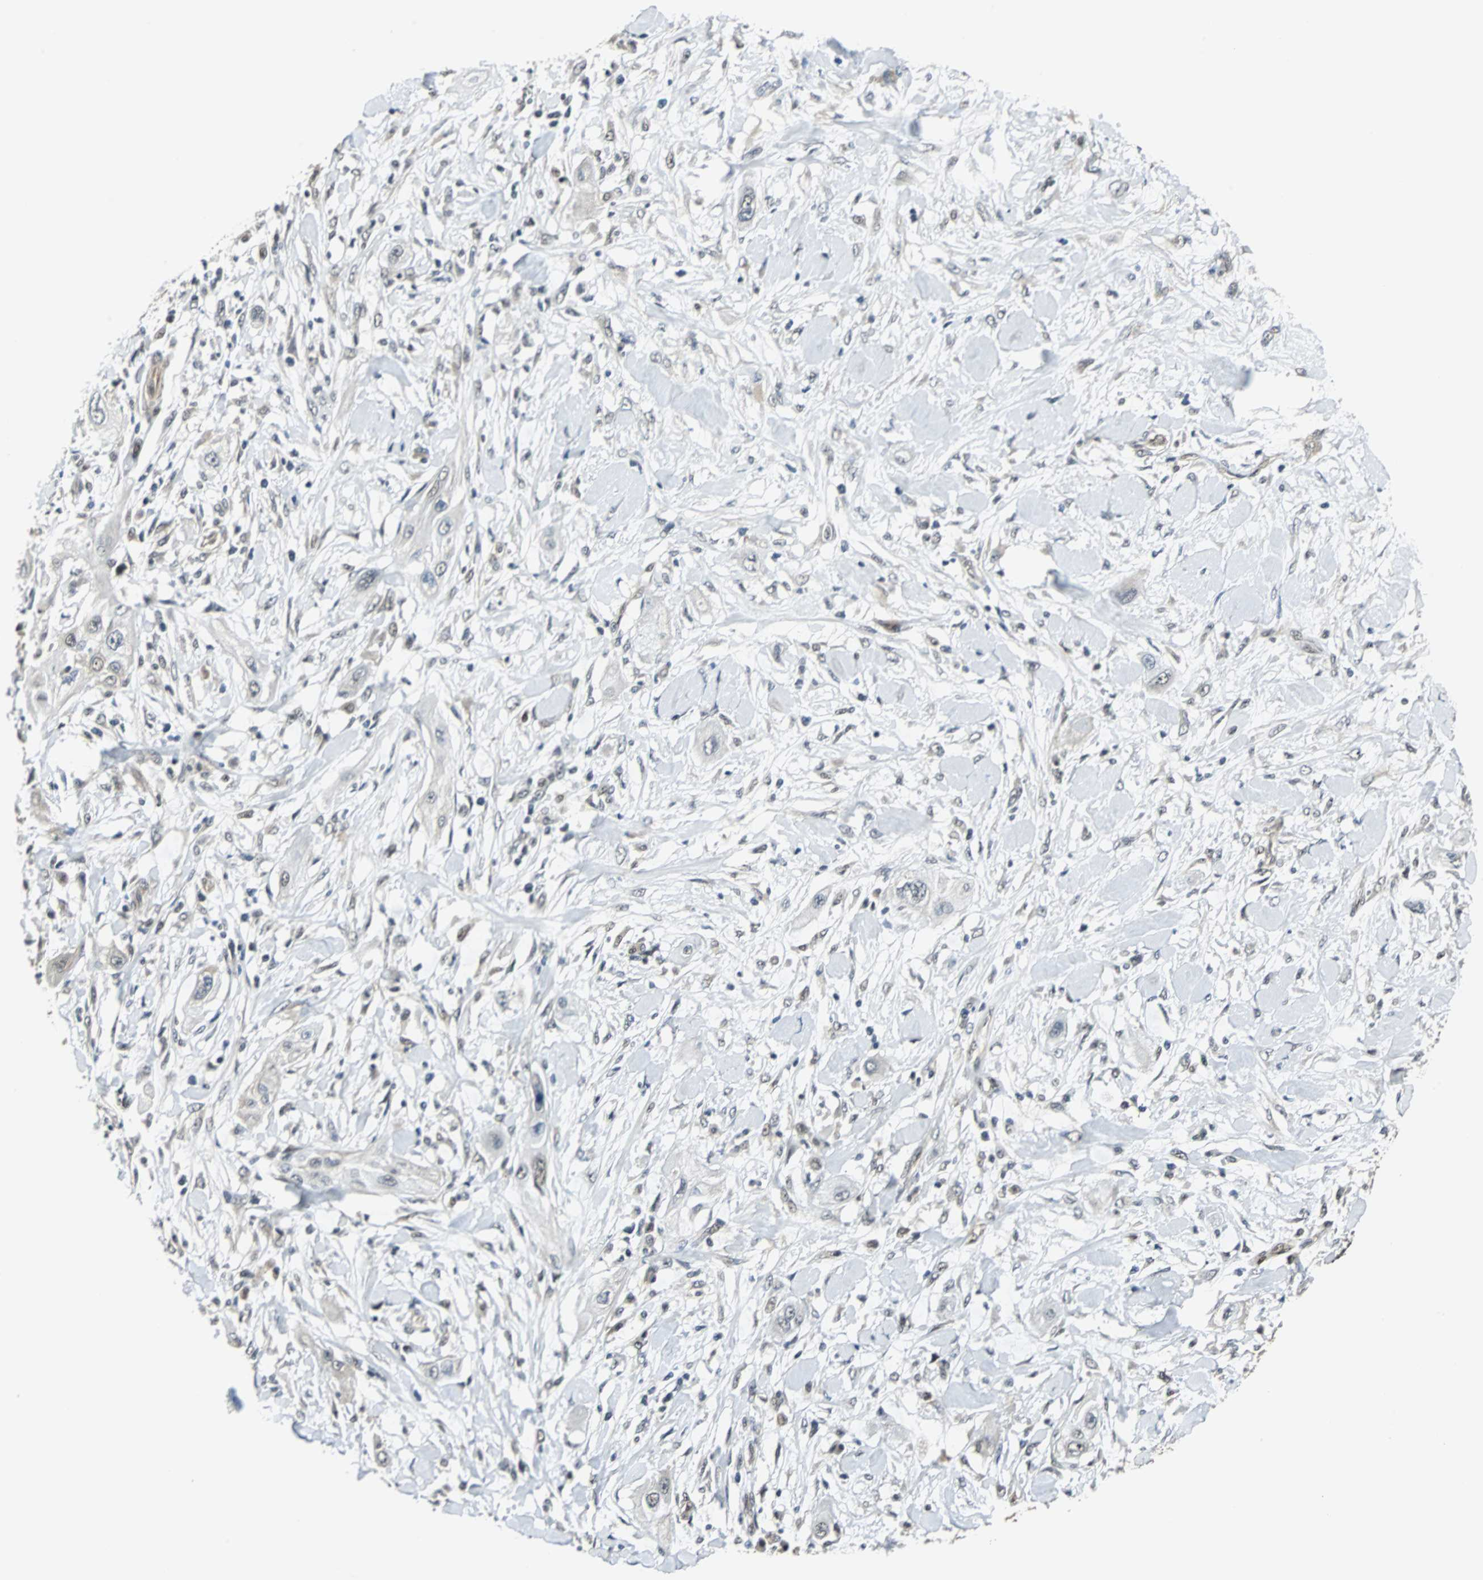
{"staining": {"intensity": "negative", "quantity": "none", "location": "none"}, "tissue": "lung cancer", "cell_type": "Tumor cells", "image_type": "cancer", "snomed": [{"axis": "morphology", "description": "Squamous cell carcinoma, NOS"}, {"axis": "topography", "description": "Lung"}], "caption": "IHC micrograph of neoplastic tissue: lung cancer (squamous cell carcinoma) stained with DAB demonstrates no significant protein staining in tumor cells. (Stains: DAB immunohistochemistry with hematoxylin counter stain, Microscopy: brightfield microscopy at high magnification).", "gene": "MED4", "patient": {"sex": "female", "age": 47}}